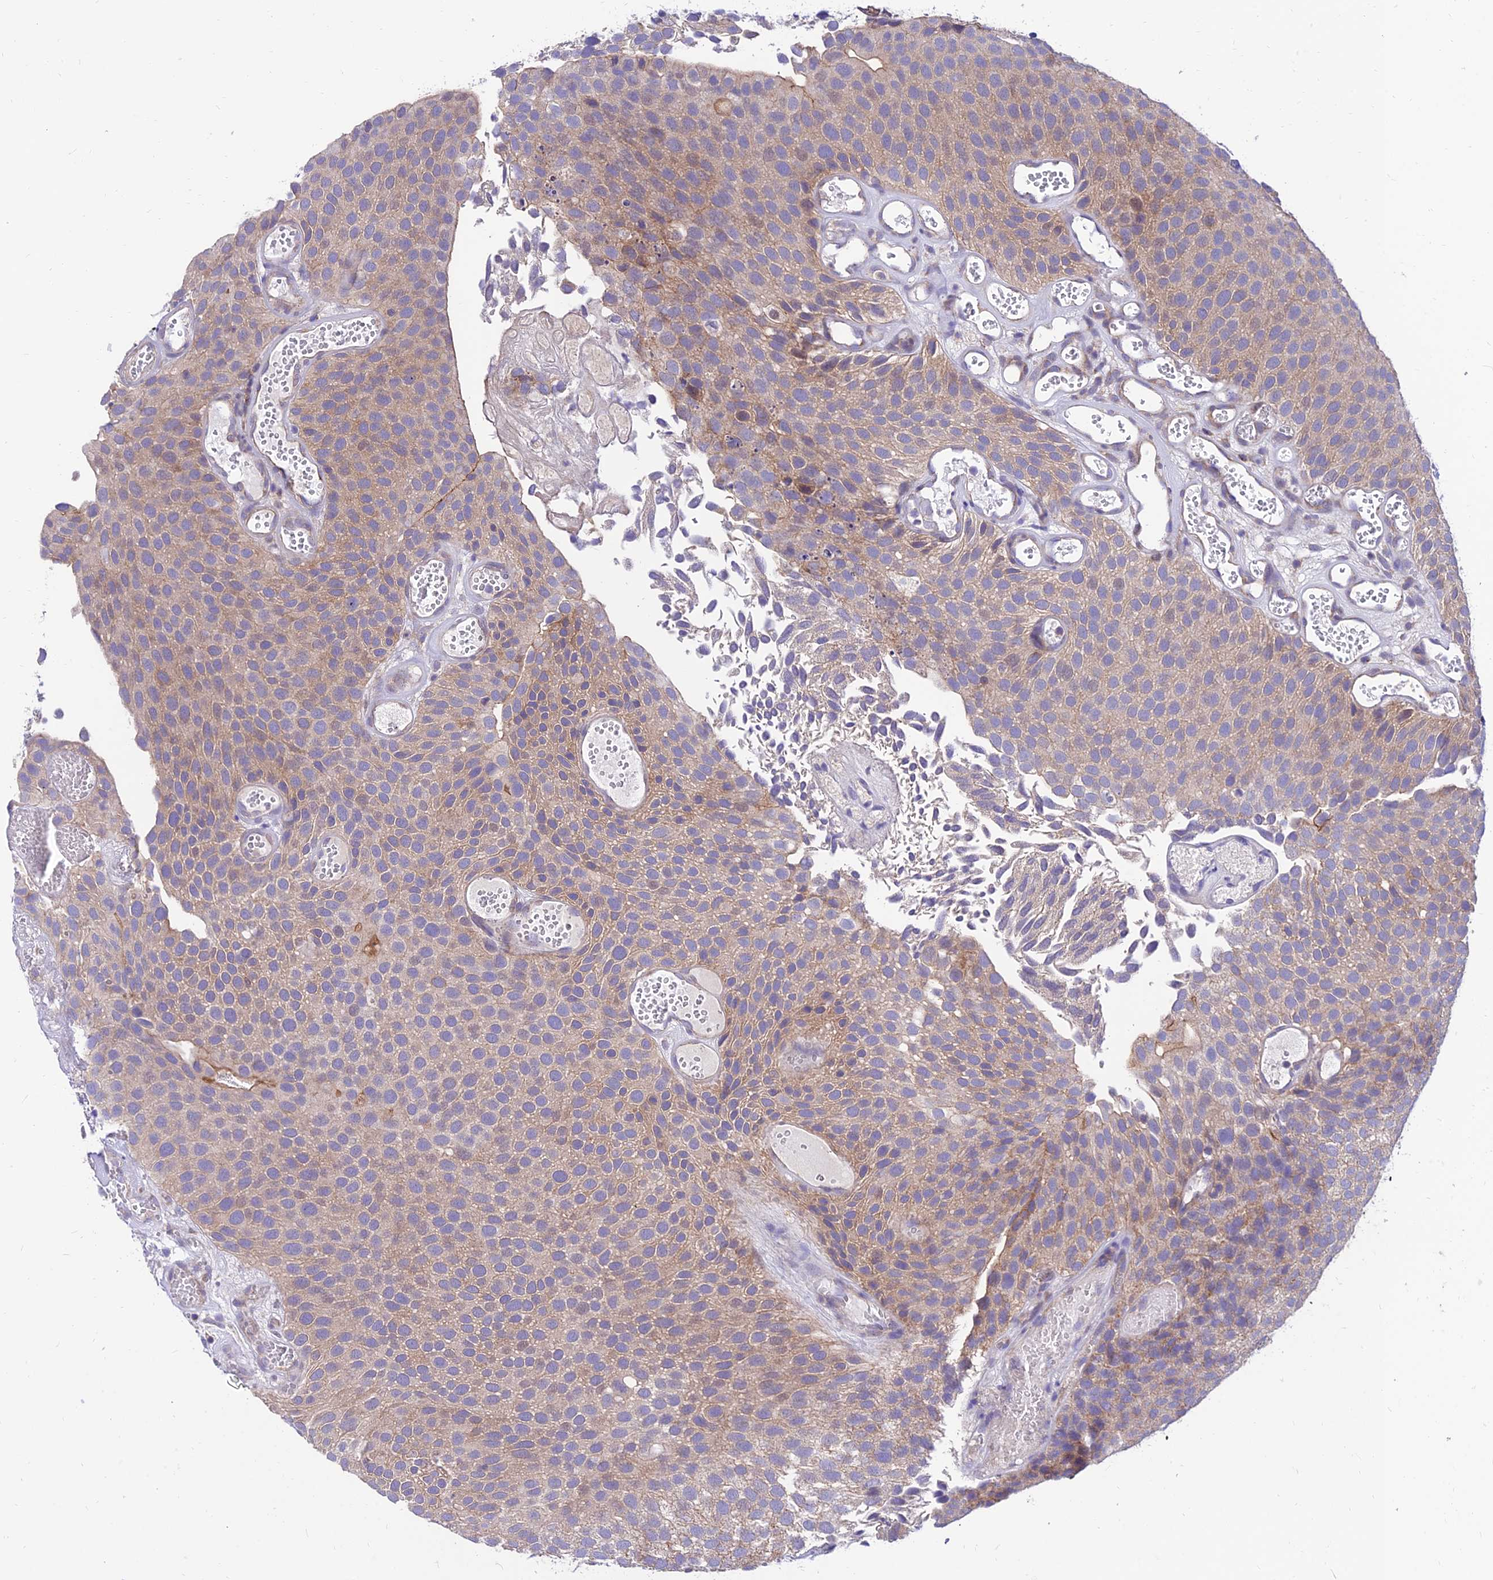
{"staining": {"intensity": "weak", "quantity": "25%-75%", "location": "cytoplasmic/membranous"}, "tissue": "urothelial cancer", "cell_type": "Tumor cells", "image_type": "cancer", "snomed": [{"axis": "morphology", "description": "Urothelial carcinoma, Low grade"}, {"axis": "topography", "description": "Urinary bladder"}], "caption": "Urothelial carcinoma (low-grade) stained with DAB (3,3'-diaminobenzidine) immunohistochemistry shows low levels of weak cytoplasmic/membranous staining in approximately 25%-75% of tumor cells.", "gene": "C6orf132", "patient": {"sex": "male", "age": 89}}